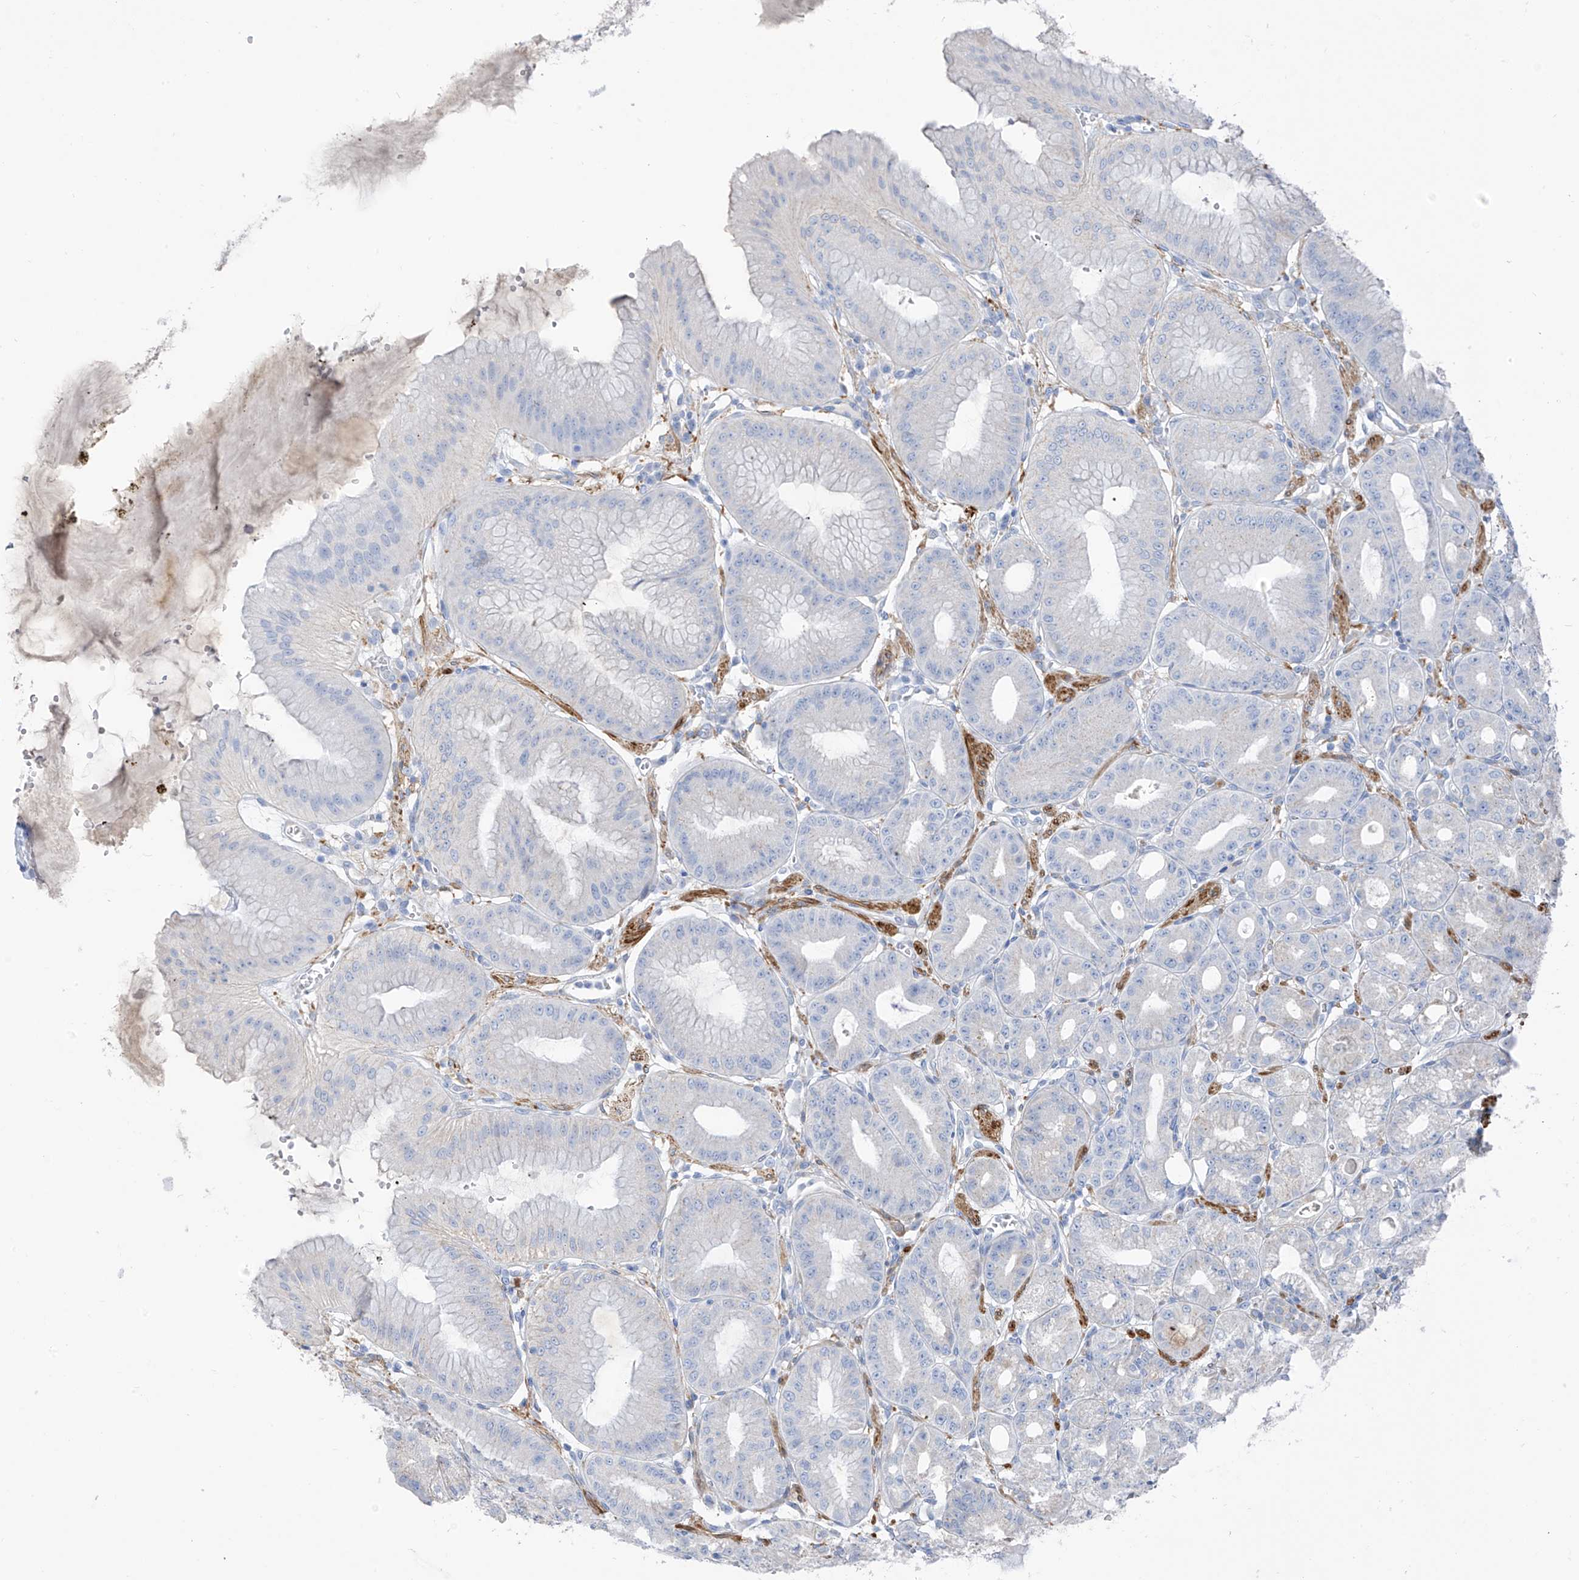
{"staining": {"intensity": "negative", "quantity": "none", "location": "none"}, "tissue": "stomach", "cell_type": "Glandular cells", "image_type": "normal", "snomed": [{"axis": "morphology", "description": "Normal tissue, NOS"}, {"axis": "topography", "description": "Stomach, lower"}], "caption": "Stomach was stained to show a protein in brown. There is no significant staining in glandular cells.", "gene": "GLMP", "patient": {"sex": "male", "age": 71}}